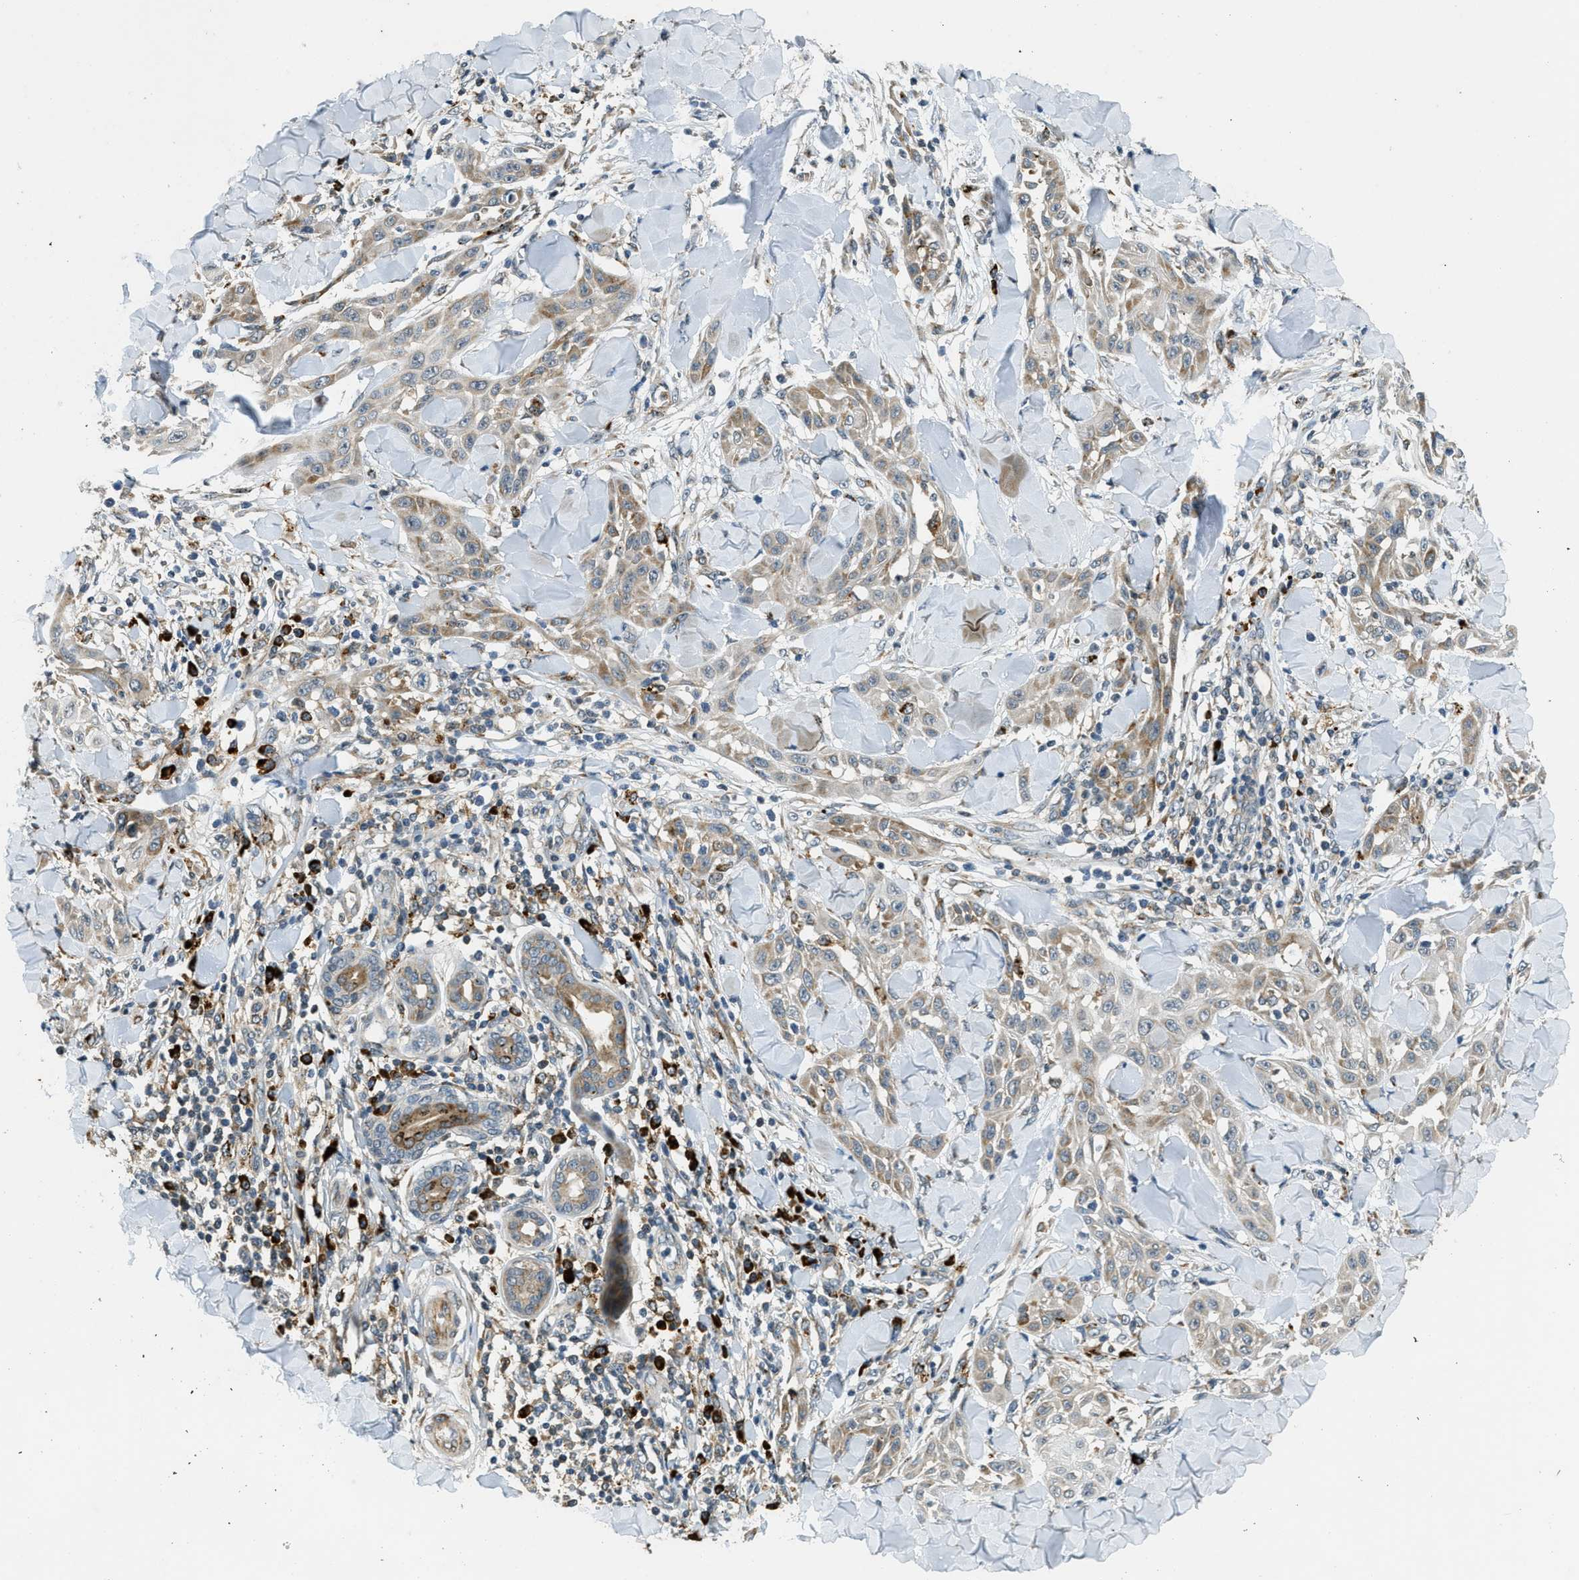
{"staining": {"intensity": "weak", "quantity": "25%-75%", "location": "cytoplasmic/membranous"}, "tissue": "skin cancer", "cell_type": "Tumor cells", "image_type": "cancer", "snomed": [{"axis": "morphology", "description": "Squamous cell carcinoma, NOS"}, {"axis": "topography", "description": "Skin"}], "caption": "A micrograph of human squamous cell carcinoma (skin) stained for a protein shows weak cytoplasmic/membranous brown staining in tumor cells. Nuclei are stained in blue.", "gene": "HERC2", "patient": {"sex": "male", "age": 24}}